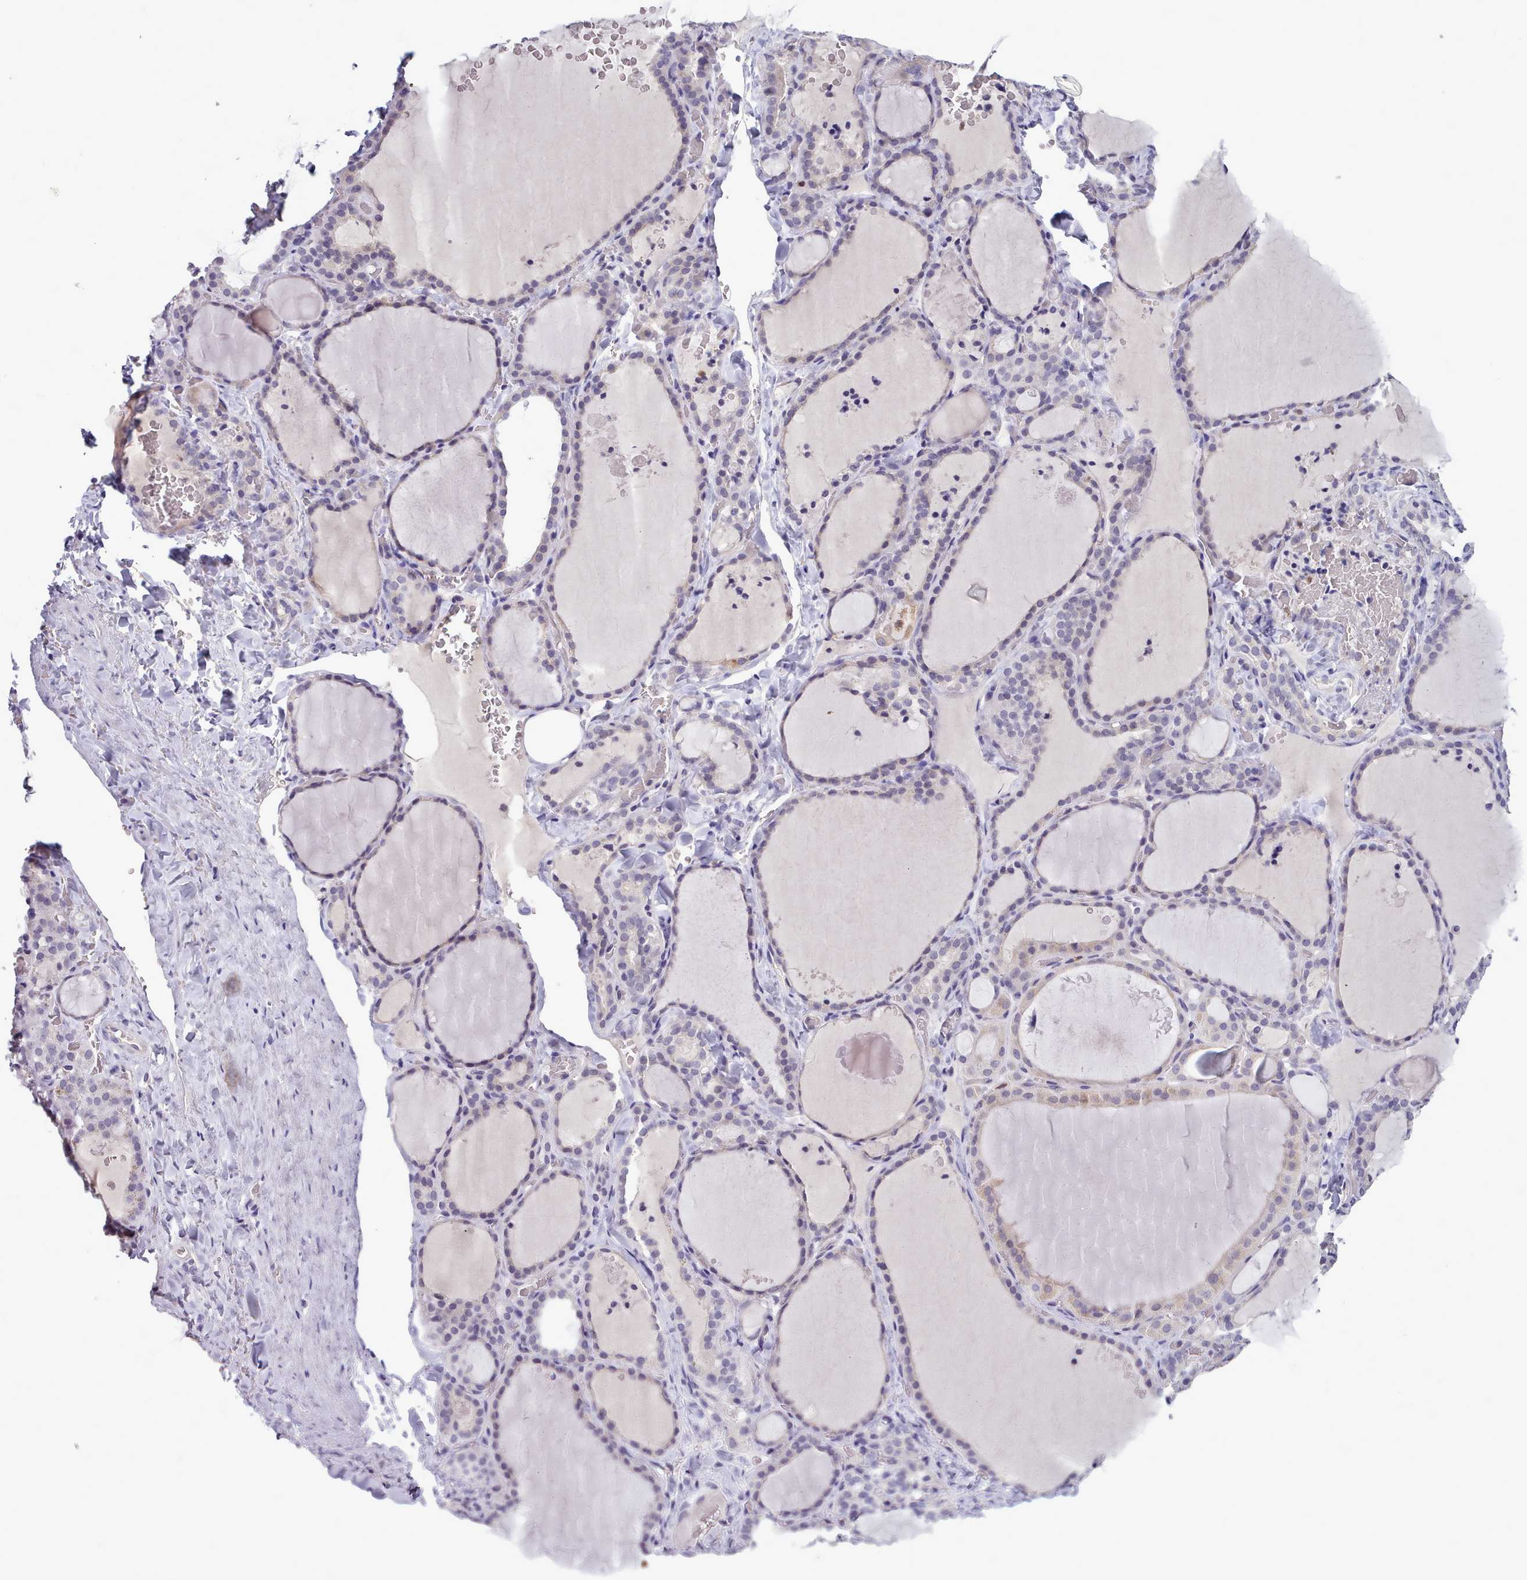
{"staining": {"intensity": "weak", "quantity": "<25%", "location": "cytoplasmic/membranous"}, "tissue": "thyroid gland", "cell_type": "Glandular cells", "image_type": "normal", "snomed": [{"axis": "morphology", "description": "Normal tissue, NOS"}, {"axis": "topography", "description": "Thyroid gland"}], "caption": "Immunohistochemistry (IHC) micrograph of unremarkable thyroid gland: human thyroid gland stained with DAB reveals no significant protein expression in glandular cells. (DAB immunohistochemistry (IHC), high magnification).", "gene": "KCTD16", "patient": {"sex": "female", "age": 22}}